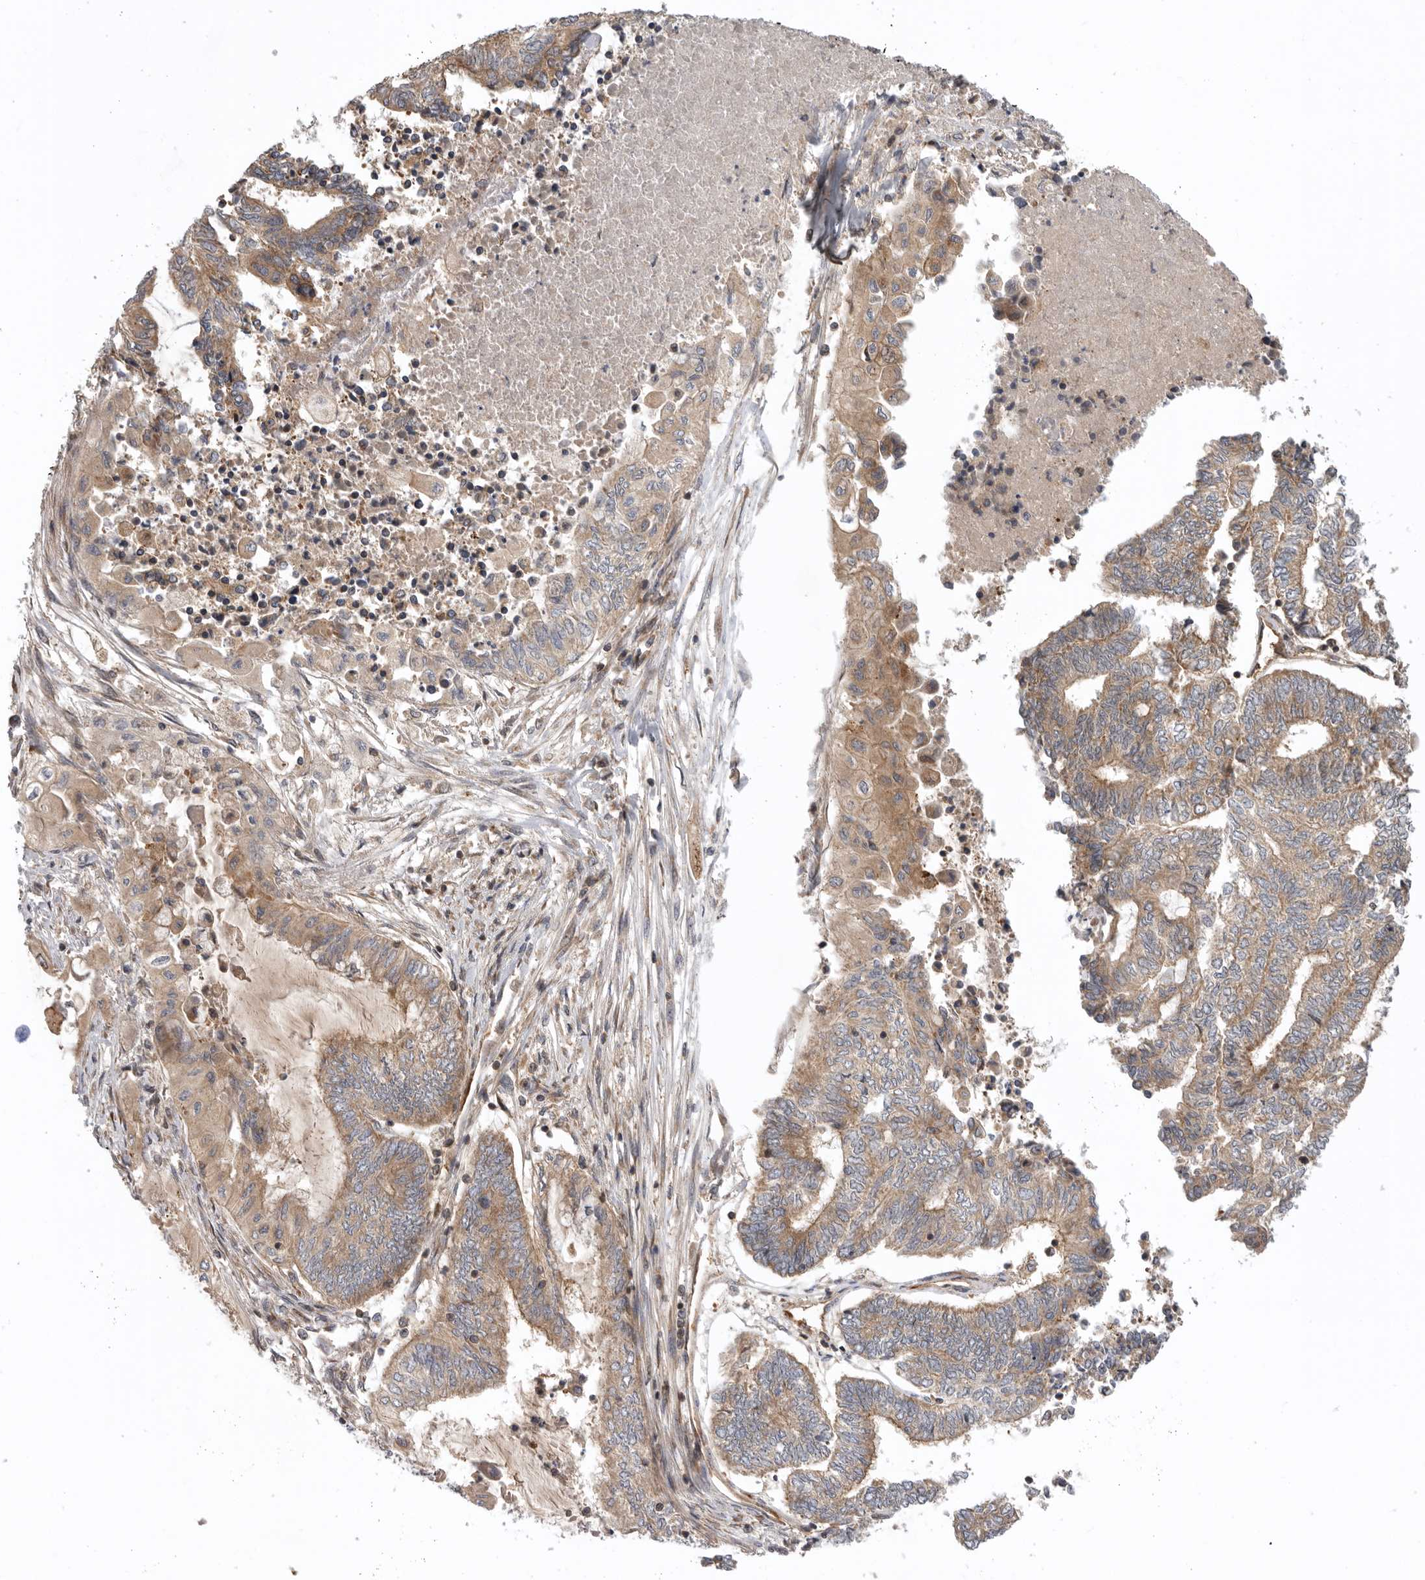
{"staining": {"intensity": "moderate", "quantity": ">75%", "location": "cytoplasmic/membranous"}, "tissue": "endometrial cancer", "cell_type": "Tumor cells", "image_type": "cancer", "snomed": [{"axis": "morphology", "description": "Adenocarcinoma, NOS"}, {"axis": "topography", "description": "Uterus"}, {"axis": "topography", "description": "Endometrium"}], "caption": "Tumor cells reveal moderate cytoplasmic/membranous staining in about >75% of cells in endometrial cancer.", "gene": "DHDDS", "patient": {"sex": "female", "age": 70}}